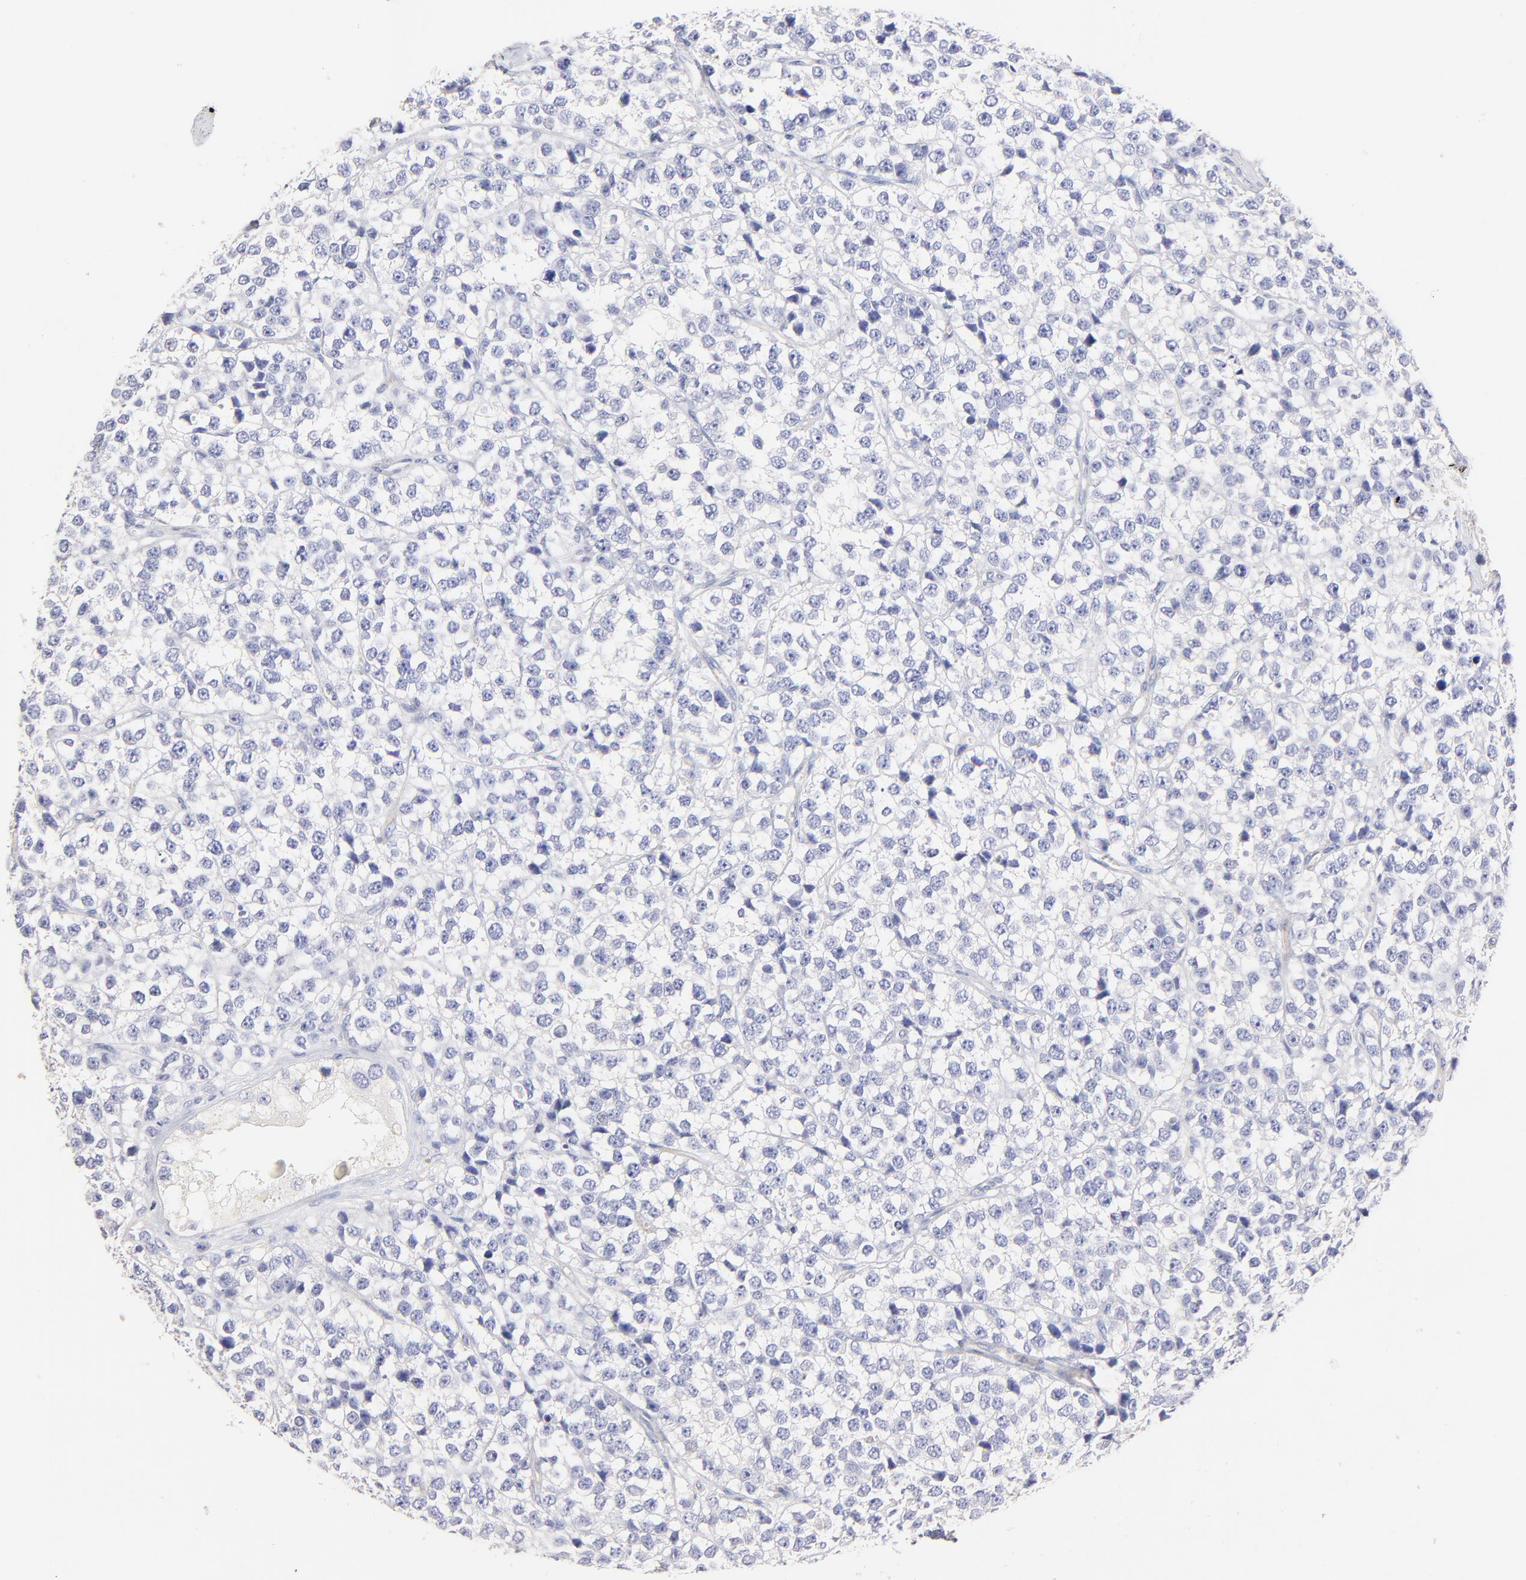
{"staining": {"intensity": "negative", "quantity": "none", "location": "none"}, "tissue": "testis cancer", "cell_type": "Tumor cells", "image_type": "cancer", "snomed": [{"axis": "morphology", "description": "Seminoma, NOS"}, {"axis": "topography", "description": "Testis"}], "caption": "Testis cancer (seminoma) was stained to show a protein in brown. There is no significant expression in tumor cells.", "gene": "ACTRT1", "patient": {"sex": "male", "age": 25}}